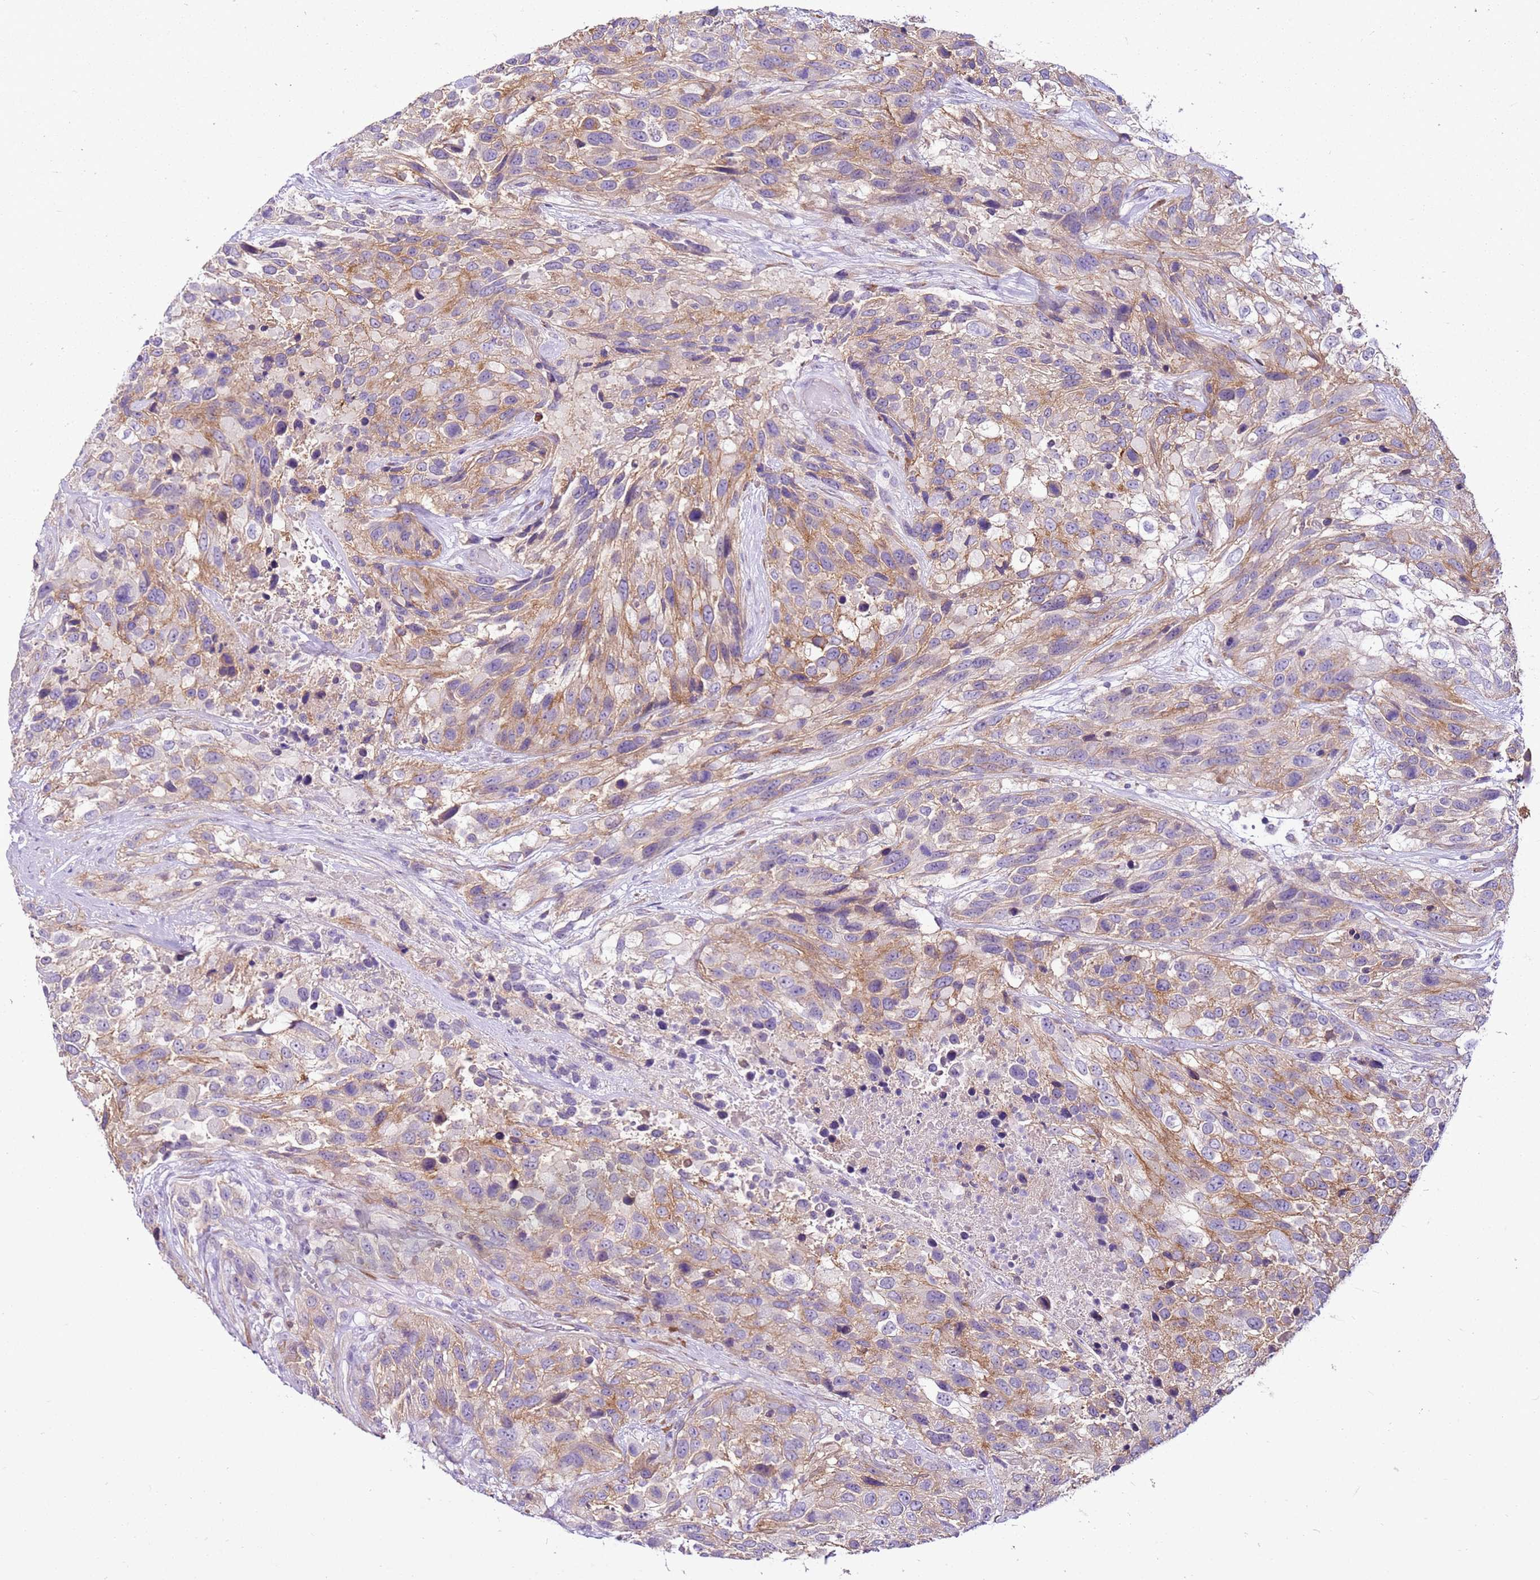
{"staining": {"intensity": "moderate", "quantity": ">75%", "location": "cytoplasmic/membranous"}, "tissue": "urothelial cancer", "cell_type": "Tumor cells", "image_type": "cancer", "snomed": [{"axis": "morphology", "description": "Urothelial carcinoma, High grade"}, {"axis": "topography", "description": "Urinary bladder"}], "caption": "Immunohistochemistry (IHC) of human urothelial cancer demonstrates medium levels of moderate cytoplasmic/membranous expression in approximately >75% of tumor cells.", "gene": "SLC38A5", "patient": {"sex": "female", "age": 70}}